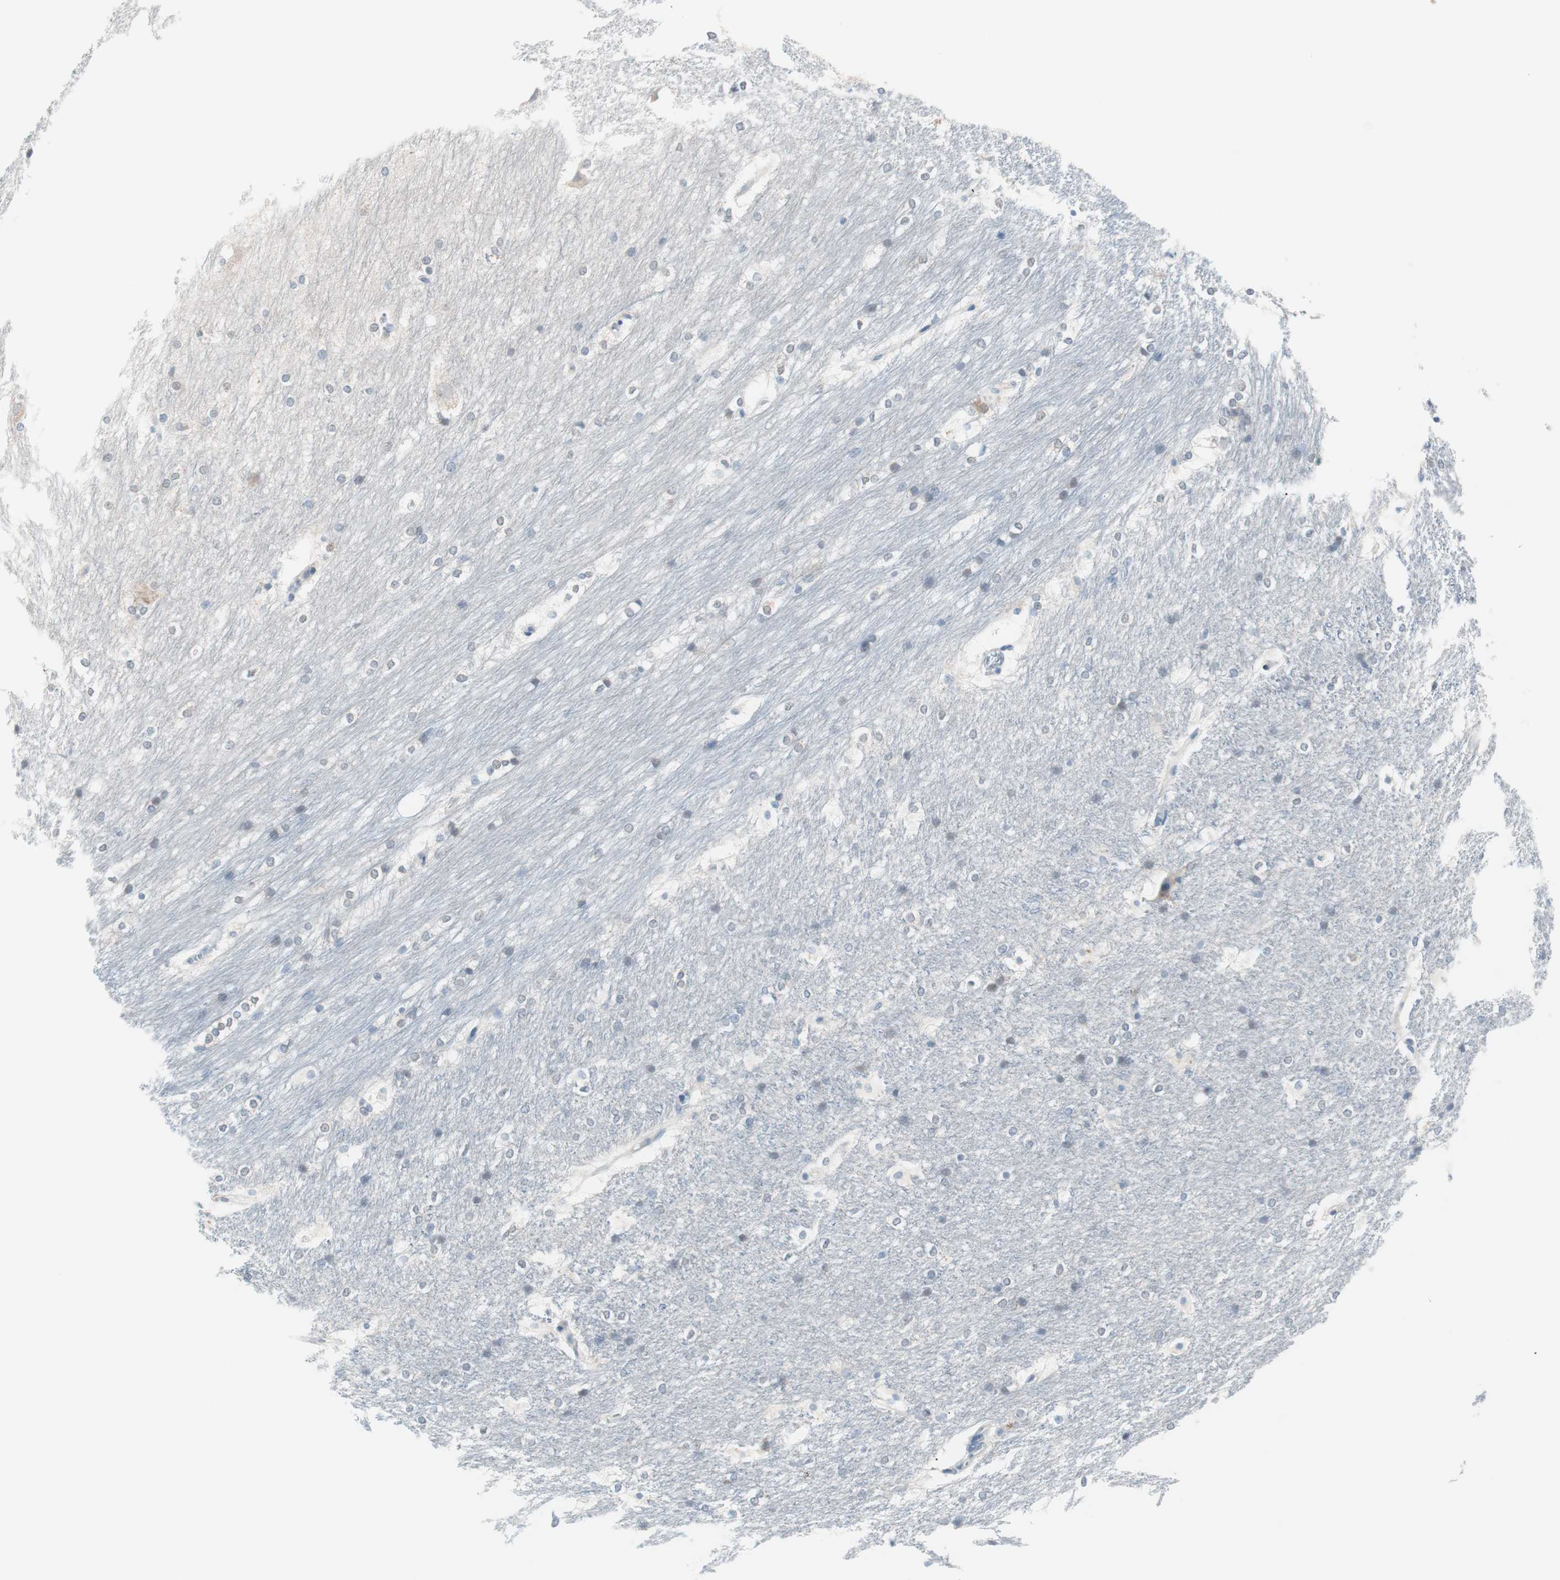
{"staining": {"intensity": "moderate", "quantity": "<25%", "location": "nuclear"}, "tissue": "hippocampus", "cell_type": "Glial cells", "image_type": "normal", "snomed": [{"axis": "morphology", "description": "Normal tissue, NOS"}, {"axis": "topography", "description": "Hippocampus"}], "caption": "Hippocampus stained with a brown dye reveals moderate nuclear positive positivity in about <25% of glial cells.", "gene": "VIL1", "patient": {"sex": "female", "age": 19}}